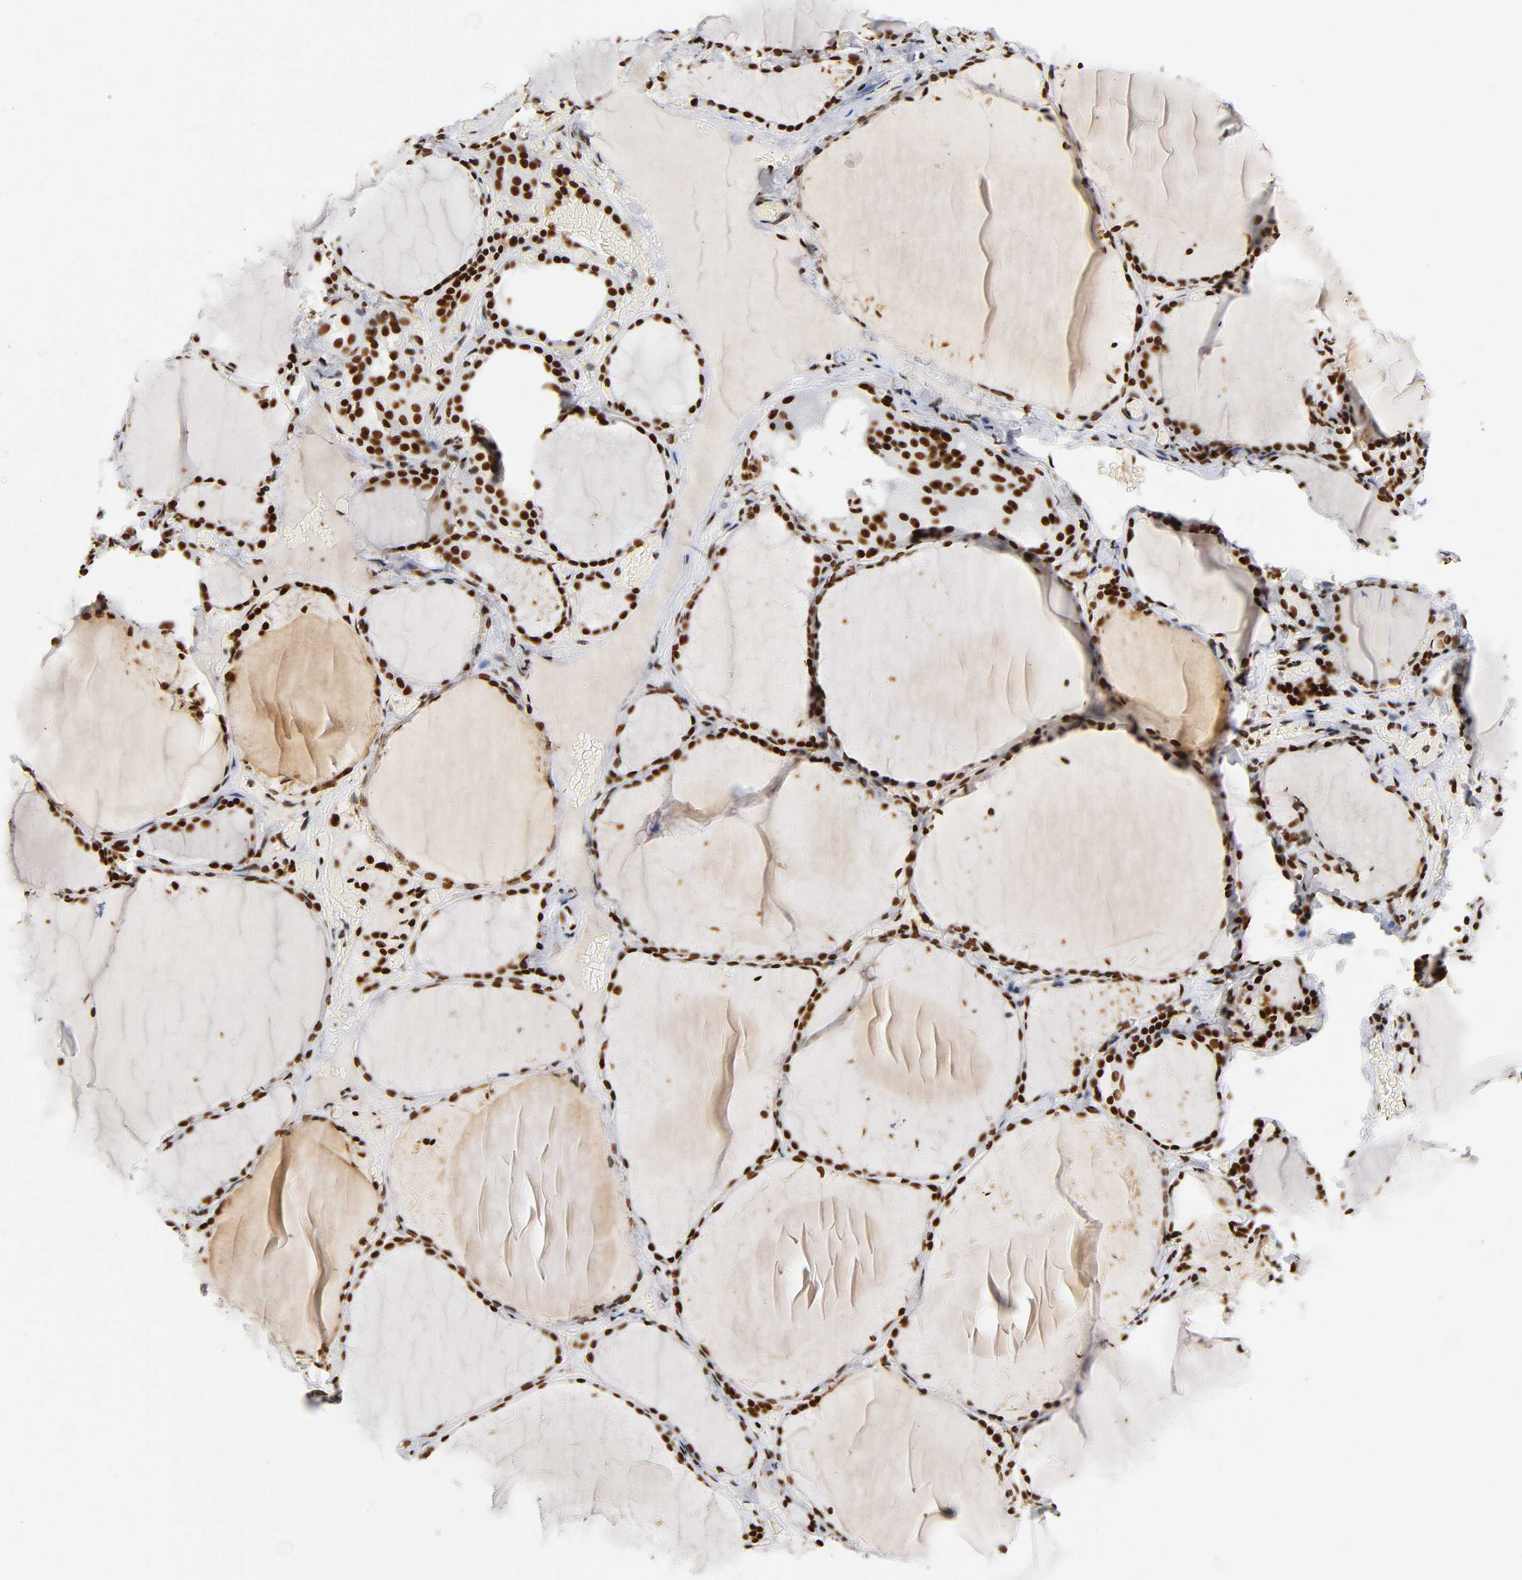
{"staining": {"intensity": "strong", "quantity": ">75%", "location": "nuclear"}, "tissue": "thyroid gland", "cell_type": "Glandular cells", "image_type": "normal", "snomed": [{"axis": "morphology", "description": "Normal tissue, NOS"}, {"axis": "topography", "description": "Thyroid gland"}], "caption": "This is a micrograph of IHC staining of benign thyroid gland, which shows strong expression in the nuclear of glandular cells.", "gene": "UBTF", "patient": {"sex": "female", "age": 22}}